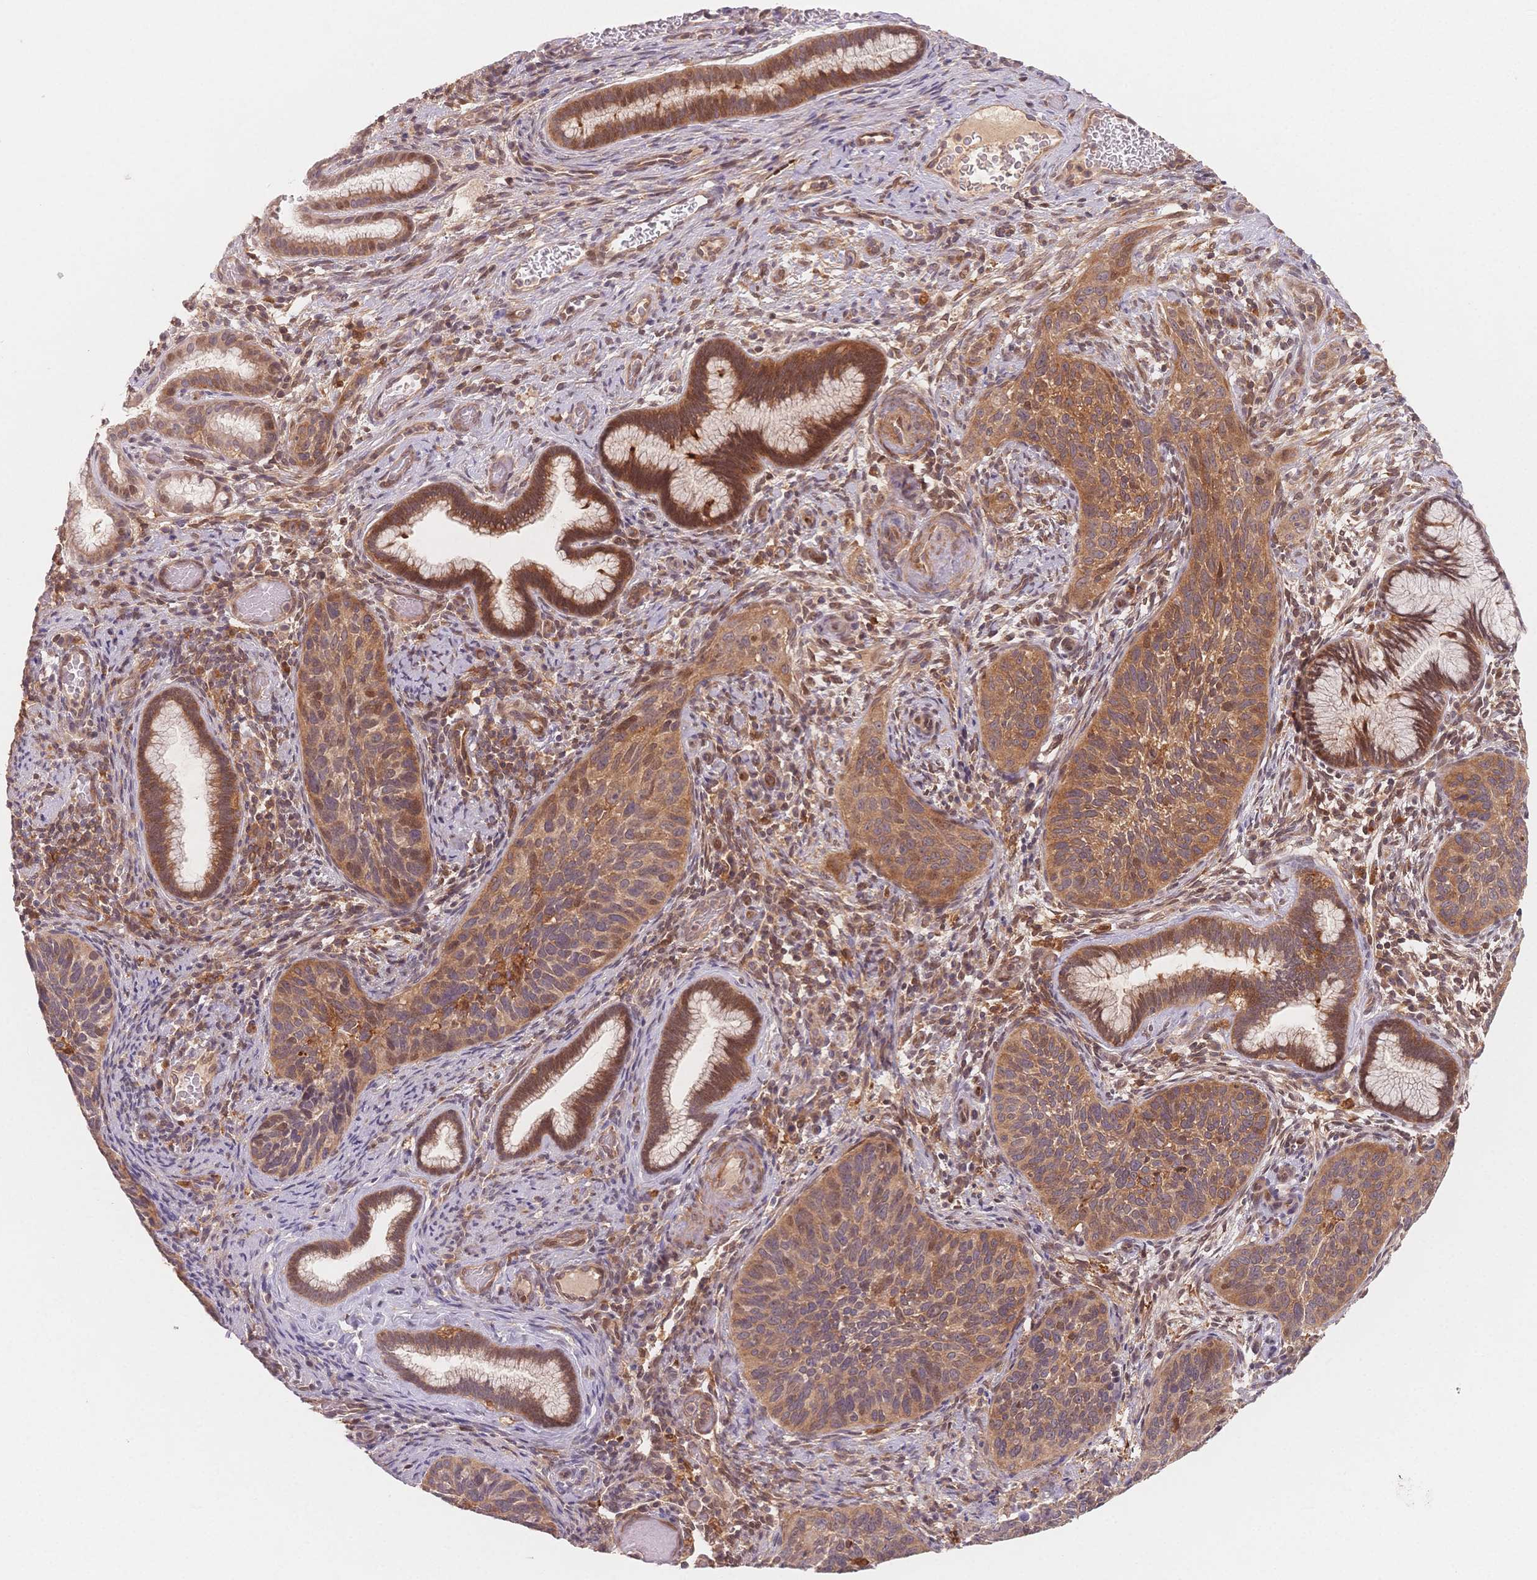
{"staining": {"intensity": "moderate", "quantity": ">75%", "location": "cytoplasmic/membranous"}, "tissue": "cervical cancer", "cell_type": "Tumor cells", "image_type": "cancer", "snomed": [{"axis": "morphology", "description": "Squamous cell carcinoma, NOS"}, {"axis": "topography", "description": "Cervix"}], "caption": "Immunohistochemical staining of squamous cell carcinoma (cervical) demonstrates medium levels of moderate cytoplasmic/membranous expression in approximately >75% of tumor cells. (IHC, brightfield microscopy, high magnification).", "gene": "C12orf75", "patient": {"sex": "female", "age": 51}}